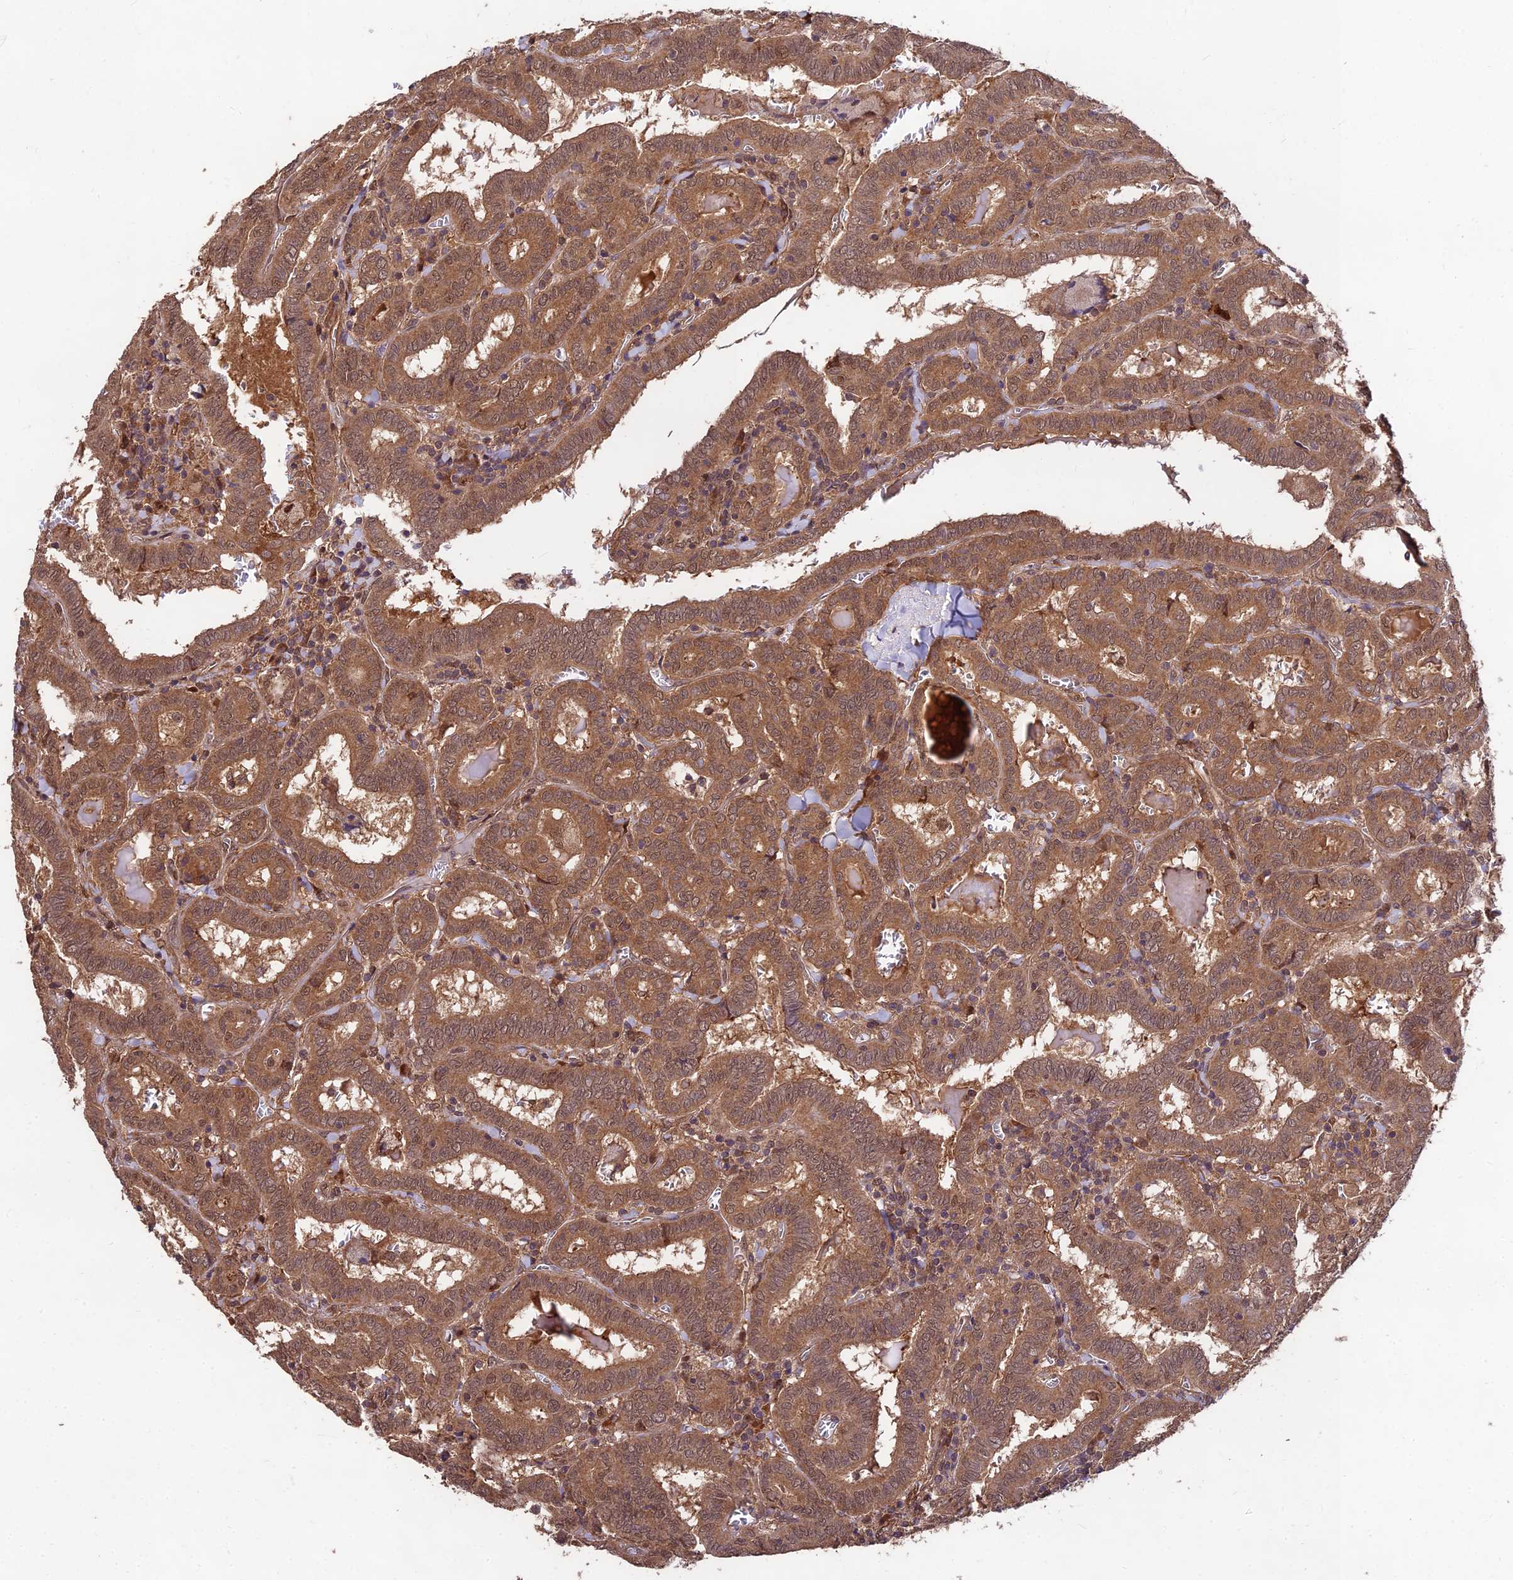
{"staining": {"intensity": "moderate", "quantity": ">75%", "location": "cytoplasmic/membranous,nuclear"}, "tissue": "thyroid cancer", "cell_type": "Tumor cells", "image_type": "cancer", "snomed": [{"axis": "morphology", "description": "Papillary adenocarcinoma, NOS"}, {"axis": "topography", "description": "Thyroid gland"}], "caption": "A histopathology image showing moderate cytoplasmic/membranous and nuclear staining in approximately >75% of tumor cells in thyroid cancer, as visualized by brown immunohistochemical staining.", "gene": "MKKS", "patient": {"sex": "female", "age": 72}}